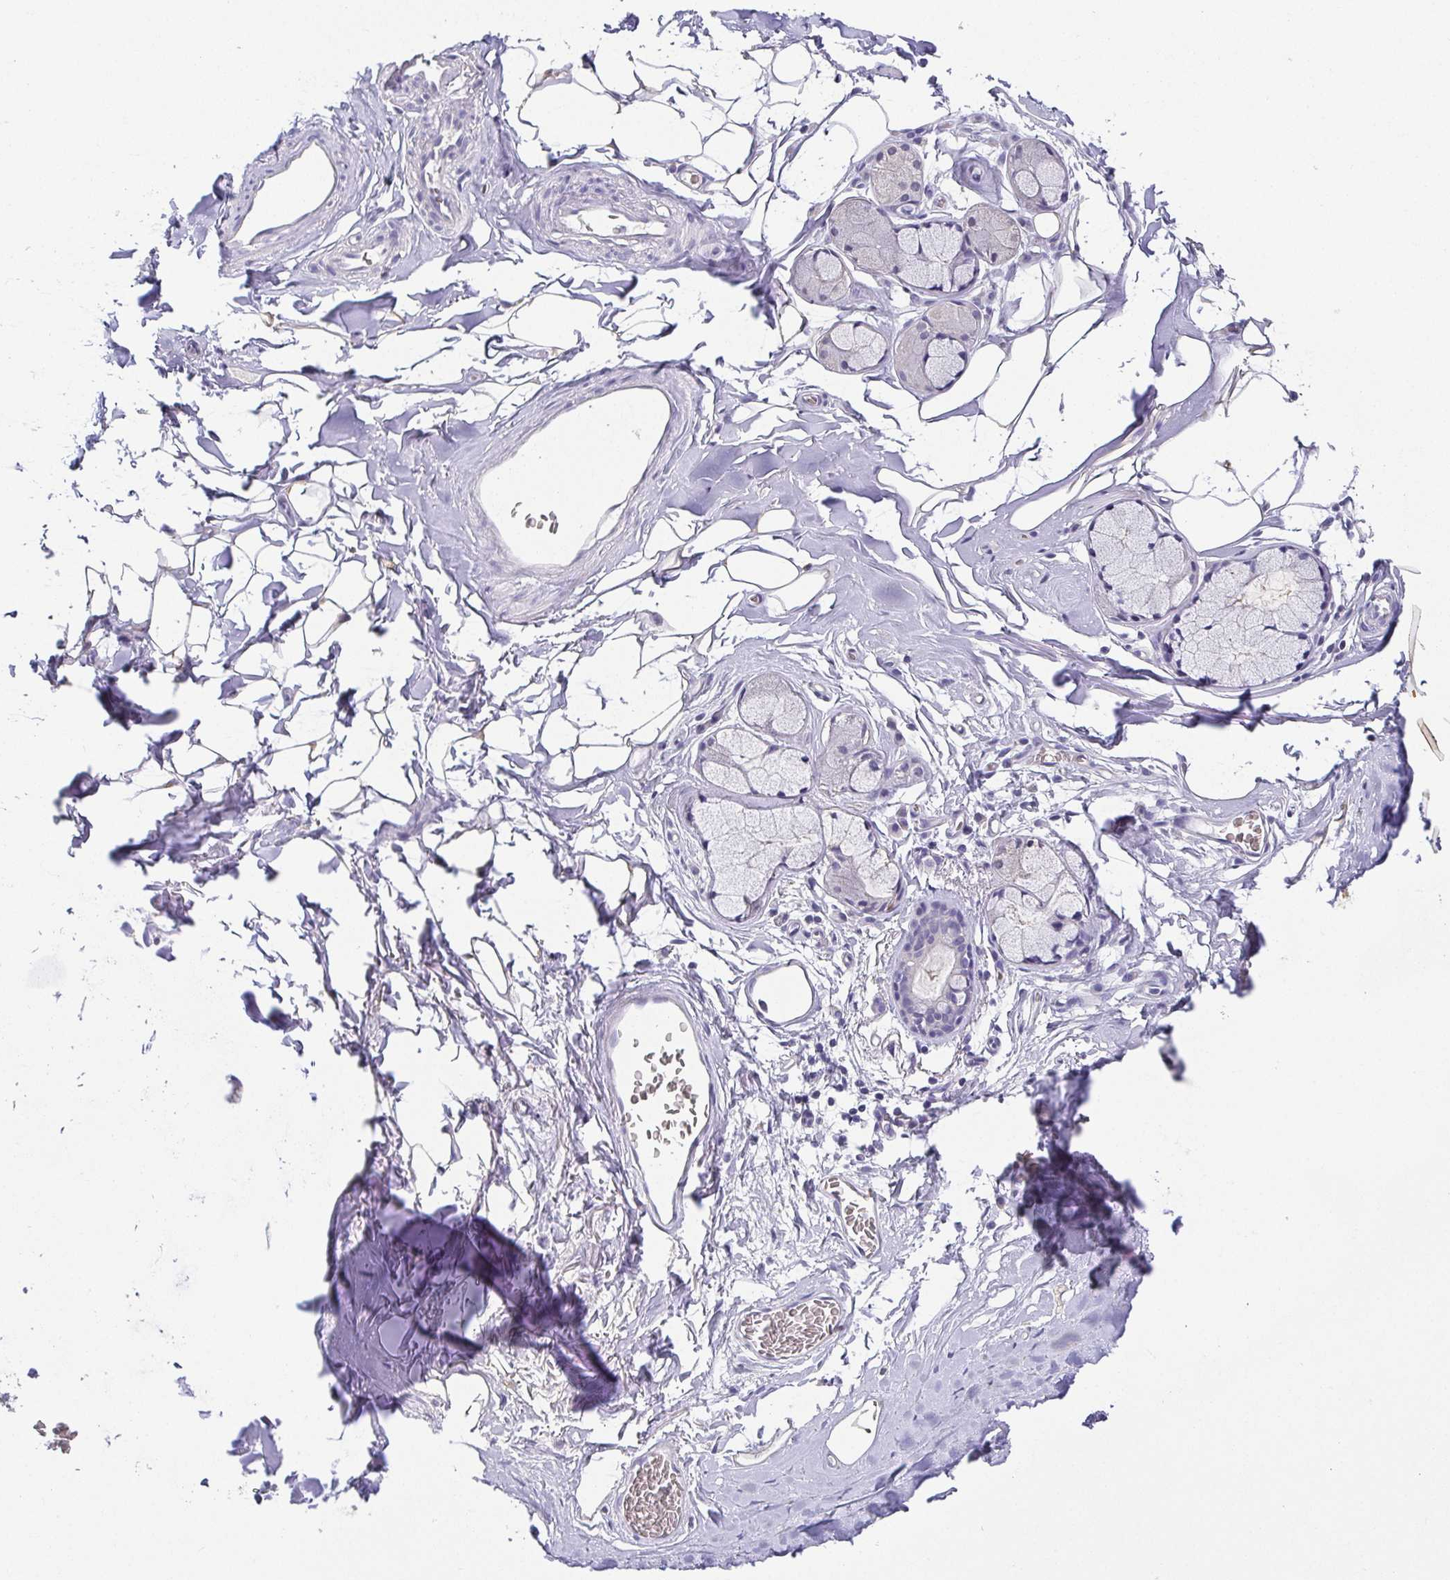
{"staining": {"intensity": "negative", "quantity": "none", "location": "none"}, "tissue": "adipose tissue", "cell_type": "Adipocytes", "image_type": "normal", "snomed": [{"axis": "morphology", "description": "Normal tissue, NOS"}, {"axis": "topography", "description": "Cartilage tissue"}, {"axis": "topography", "description": "Bronchus"}, {"axis": "topography", "description": "Peripheral nerve tissue"}], "caption": "This is an IHC image of benign adipose tissue. There is no positivity in adipocytes.", "gene": "RNASE7", "patient": {"sex": "male", "age": 67}}